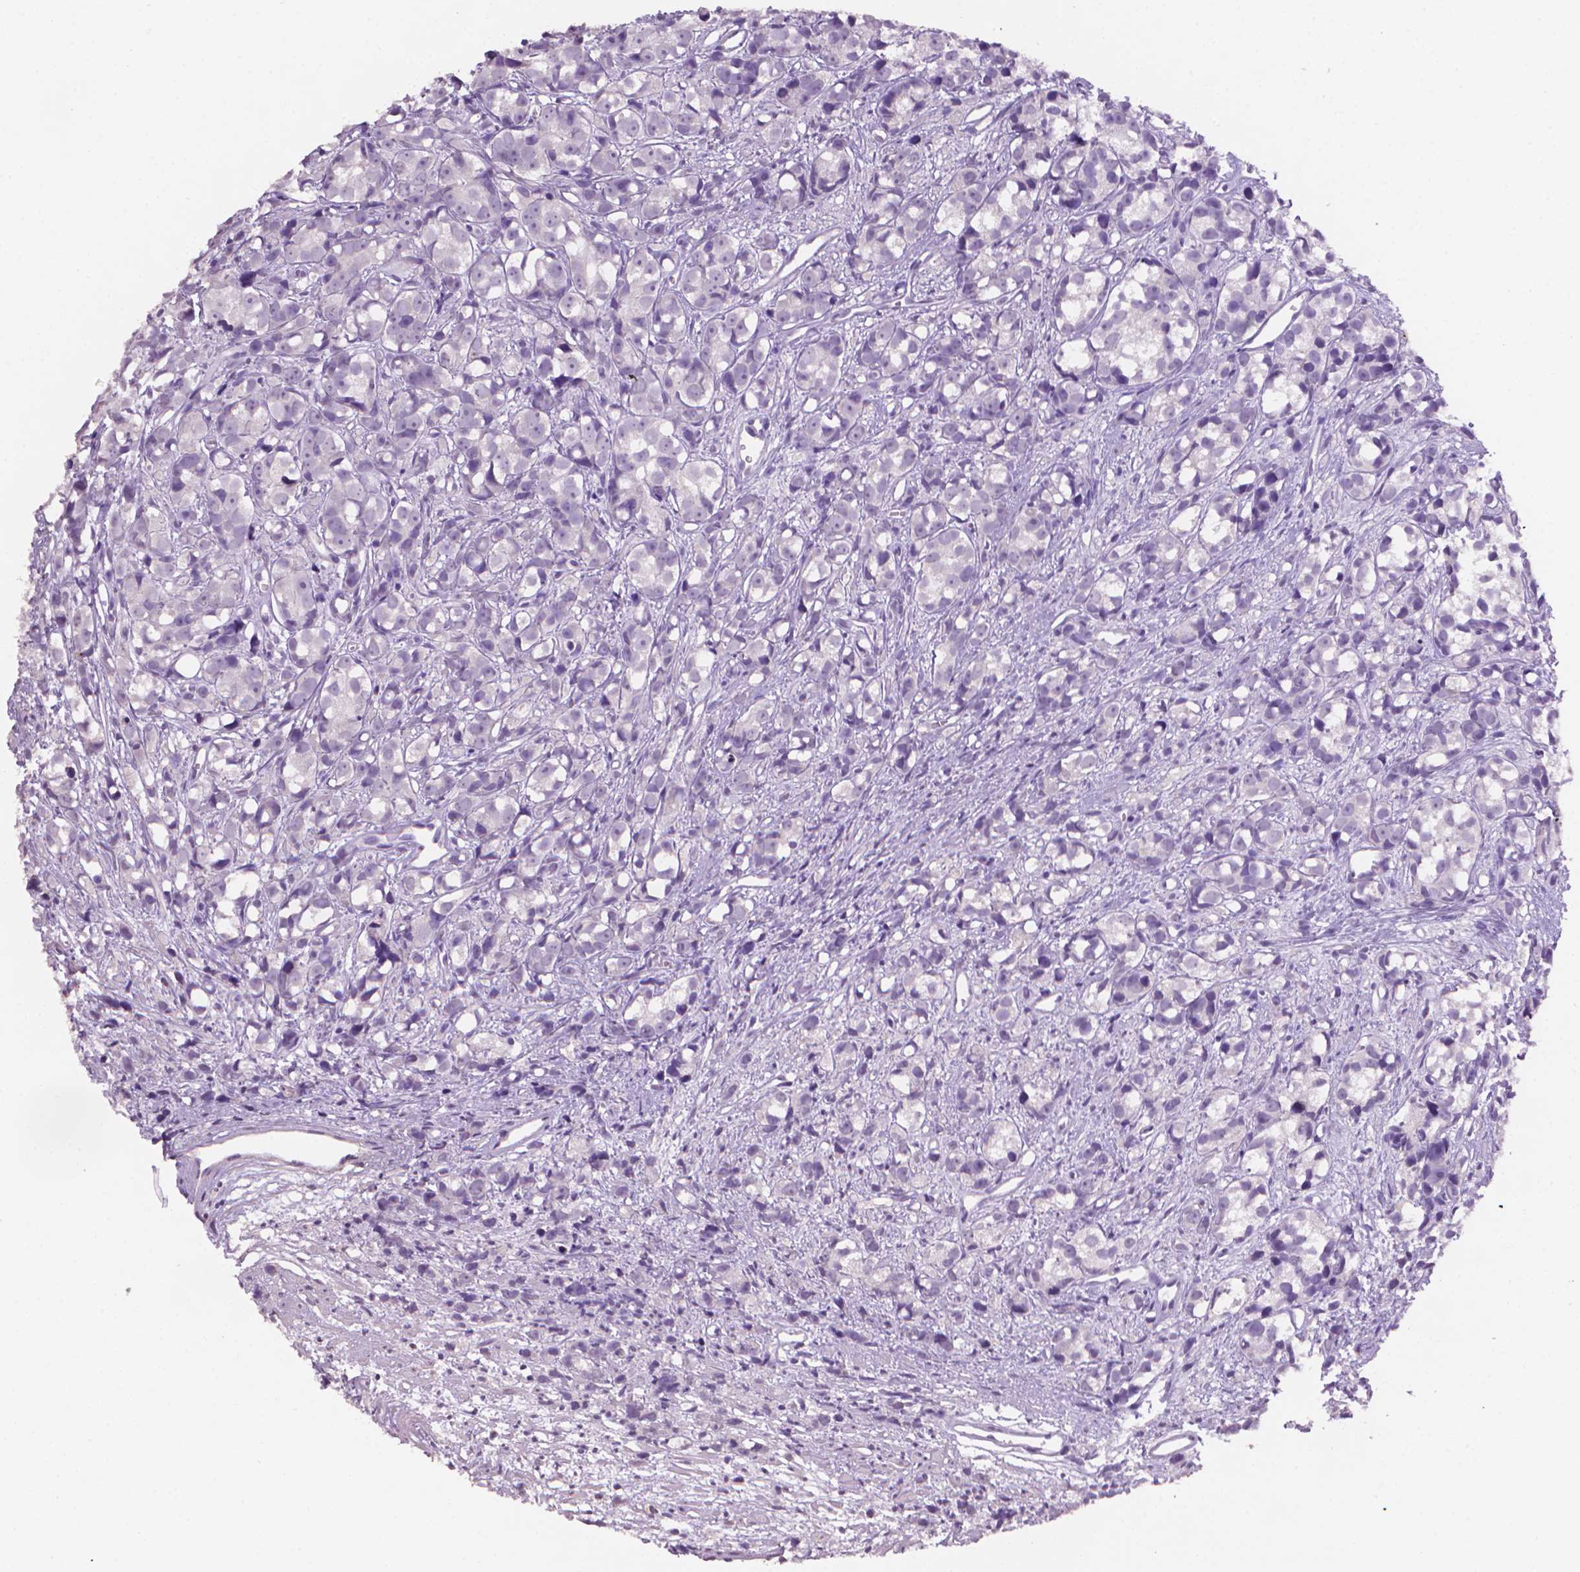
{"staining": {"intensity": "negative", "quantity": "none", "location": "none"}, "tissue": "prostate cancer", "cell_type": "Tumor cells", "image_type": "cancer", "snomed": [{"axis": "morphology", "description": "Adenocarcinoma, High grade"}, {"axis": "topography", "description": "Prostate"}], "caption": "Protein analysis of prostate cancer demonstrates no significant expression in tumor cells.", "gene": "MUC1", "patient": {"sex": "male", "age": 77}}